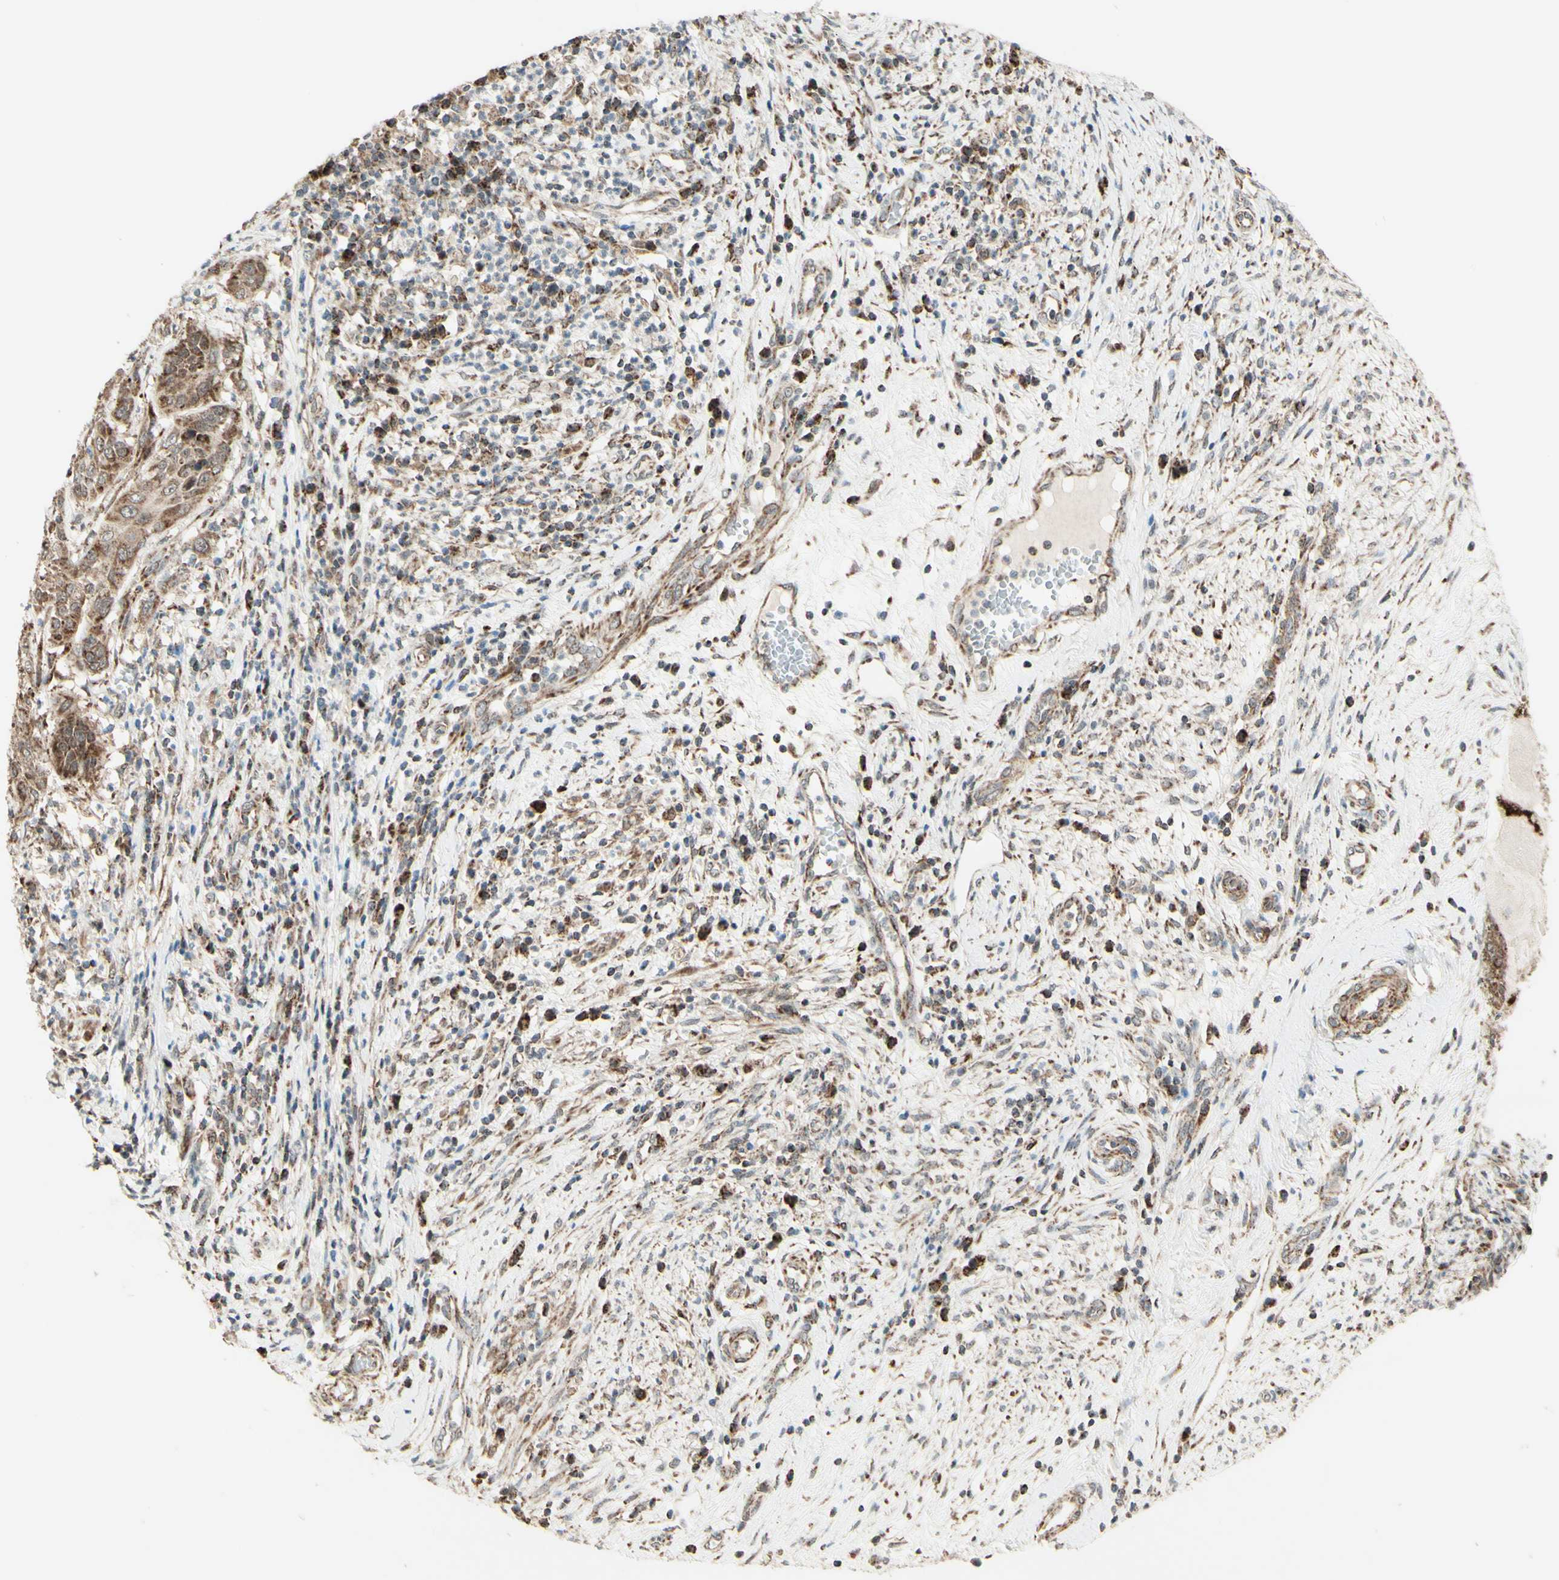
{"staining": {"intensity": "moderate", "quantity": ">75%", "location": "cytoplasmic/membranous"}, "tissue": "cervical cancer", "cell_type": "Tumor cells", "image_type": "cancer", "snomed": [{"axis": "morphology", "description": "Normal tissue, NOS"}, {"axis": "morphology", "description": "Squamous cell carcinoma, NOS"}, {"axis": "topography", "description": "Cervix"}], "caption": "Immunohistochemistry of human cervical cancer (squamous cell carcinoma) exhibits medium levels of moderate cytoplasmic/membranous expression in approximately >75% of tumor cells.", "gene": "DHRS3", "patient": {"sex": "female", "age": 39}}